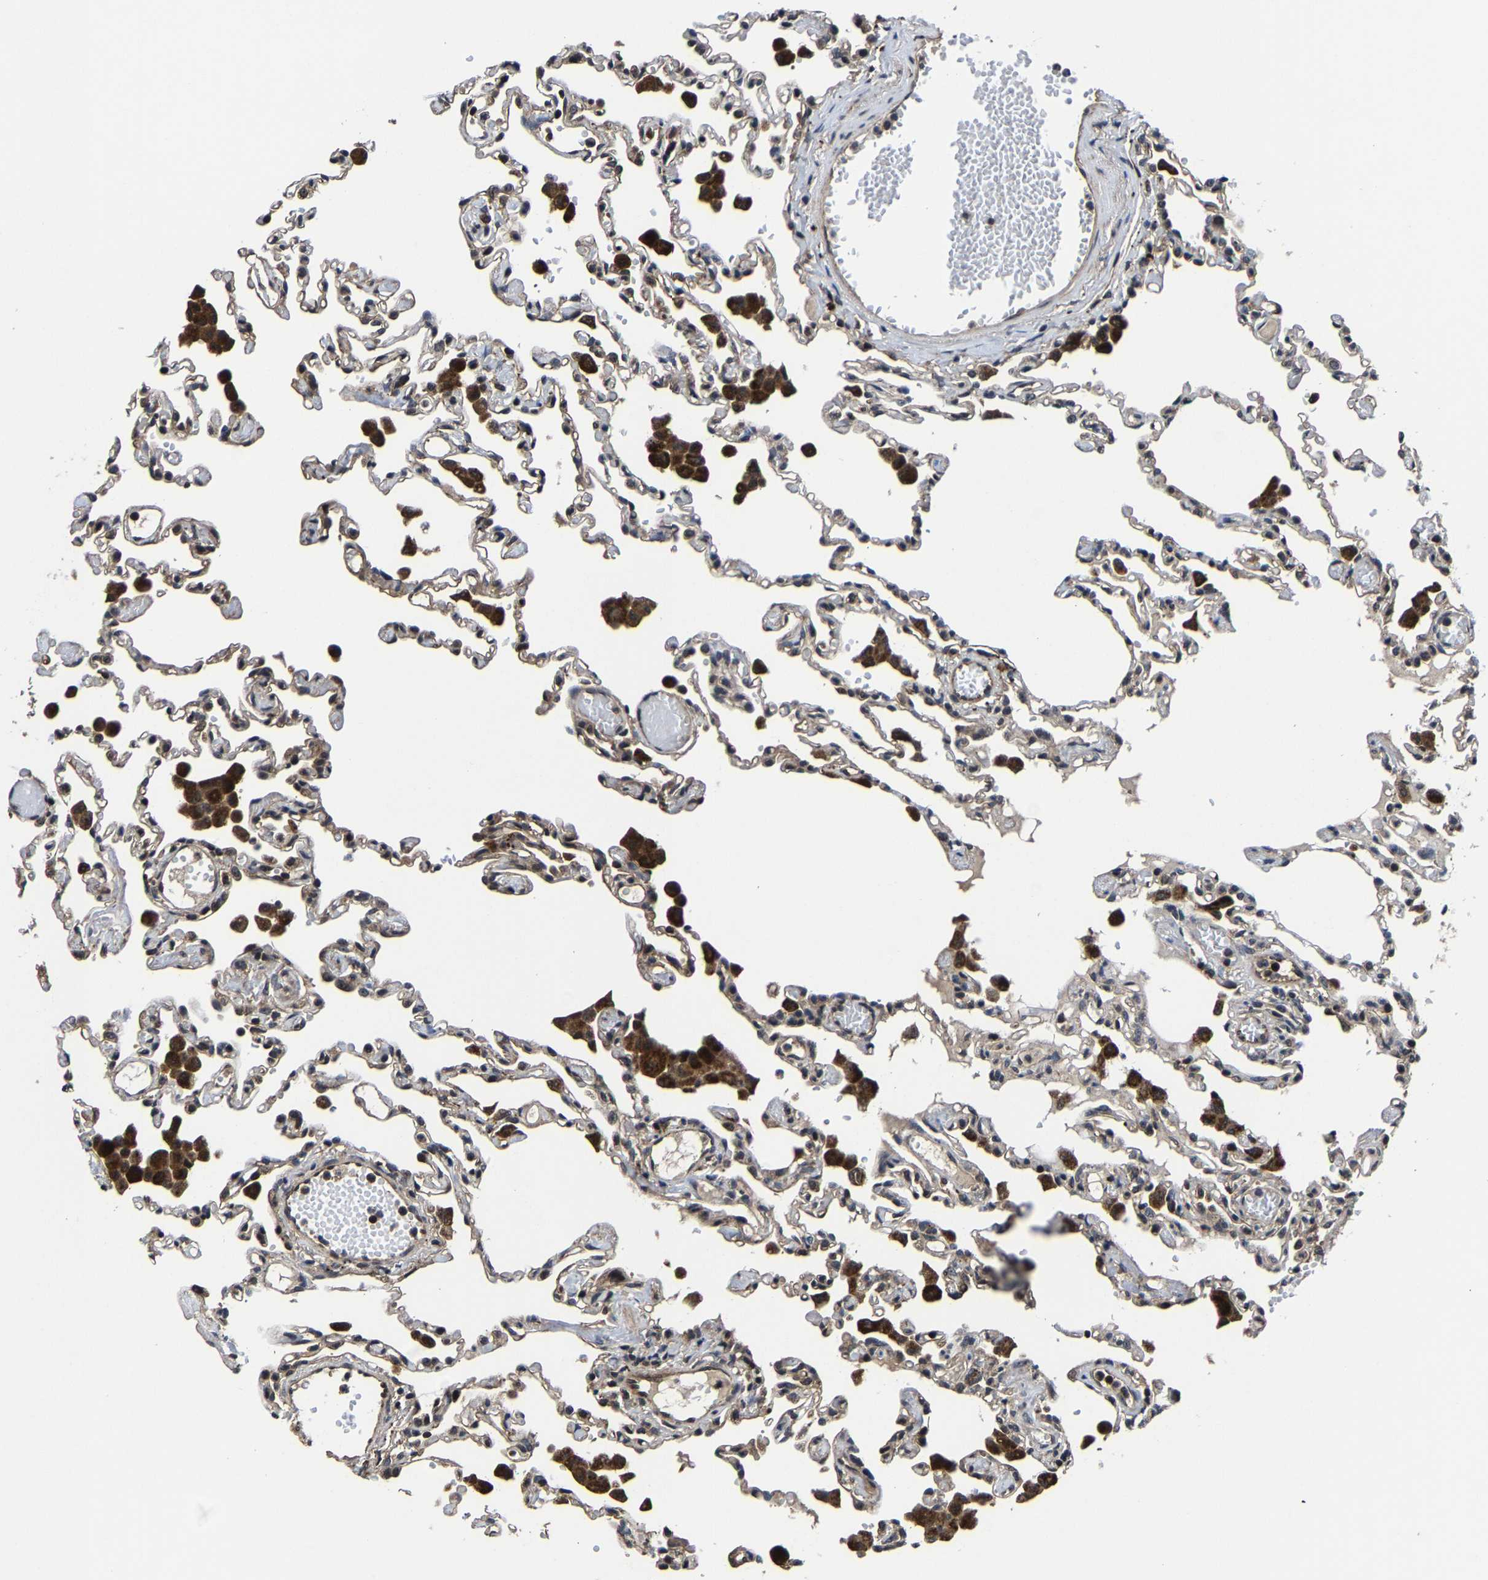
{"staining": {"intensity": "weak", "quantity": "<25%", "location": "cytoplasmic/membranous"}, "tissue": "lung", "cell_type": "Alveolar cells", "image_type": "normal", "snomed": [{"axis": "morphology", "description": "Normal tissue, NOS"}, {"axis": "topography", "description": "Bronchus"}, {"axis": "topography", "description": "Lung"}], "caption": "IHC of benign lung demonstrates no positivity in alveolar cells.", "gene": "ZCCHC7", "patient": {"sex": "female", "age": 49}}